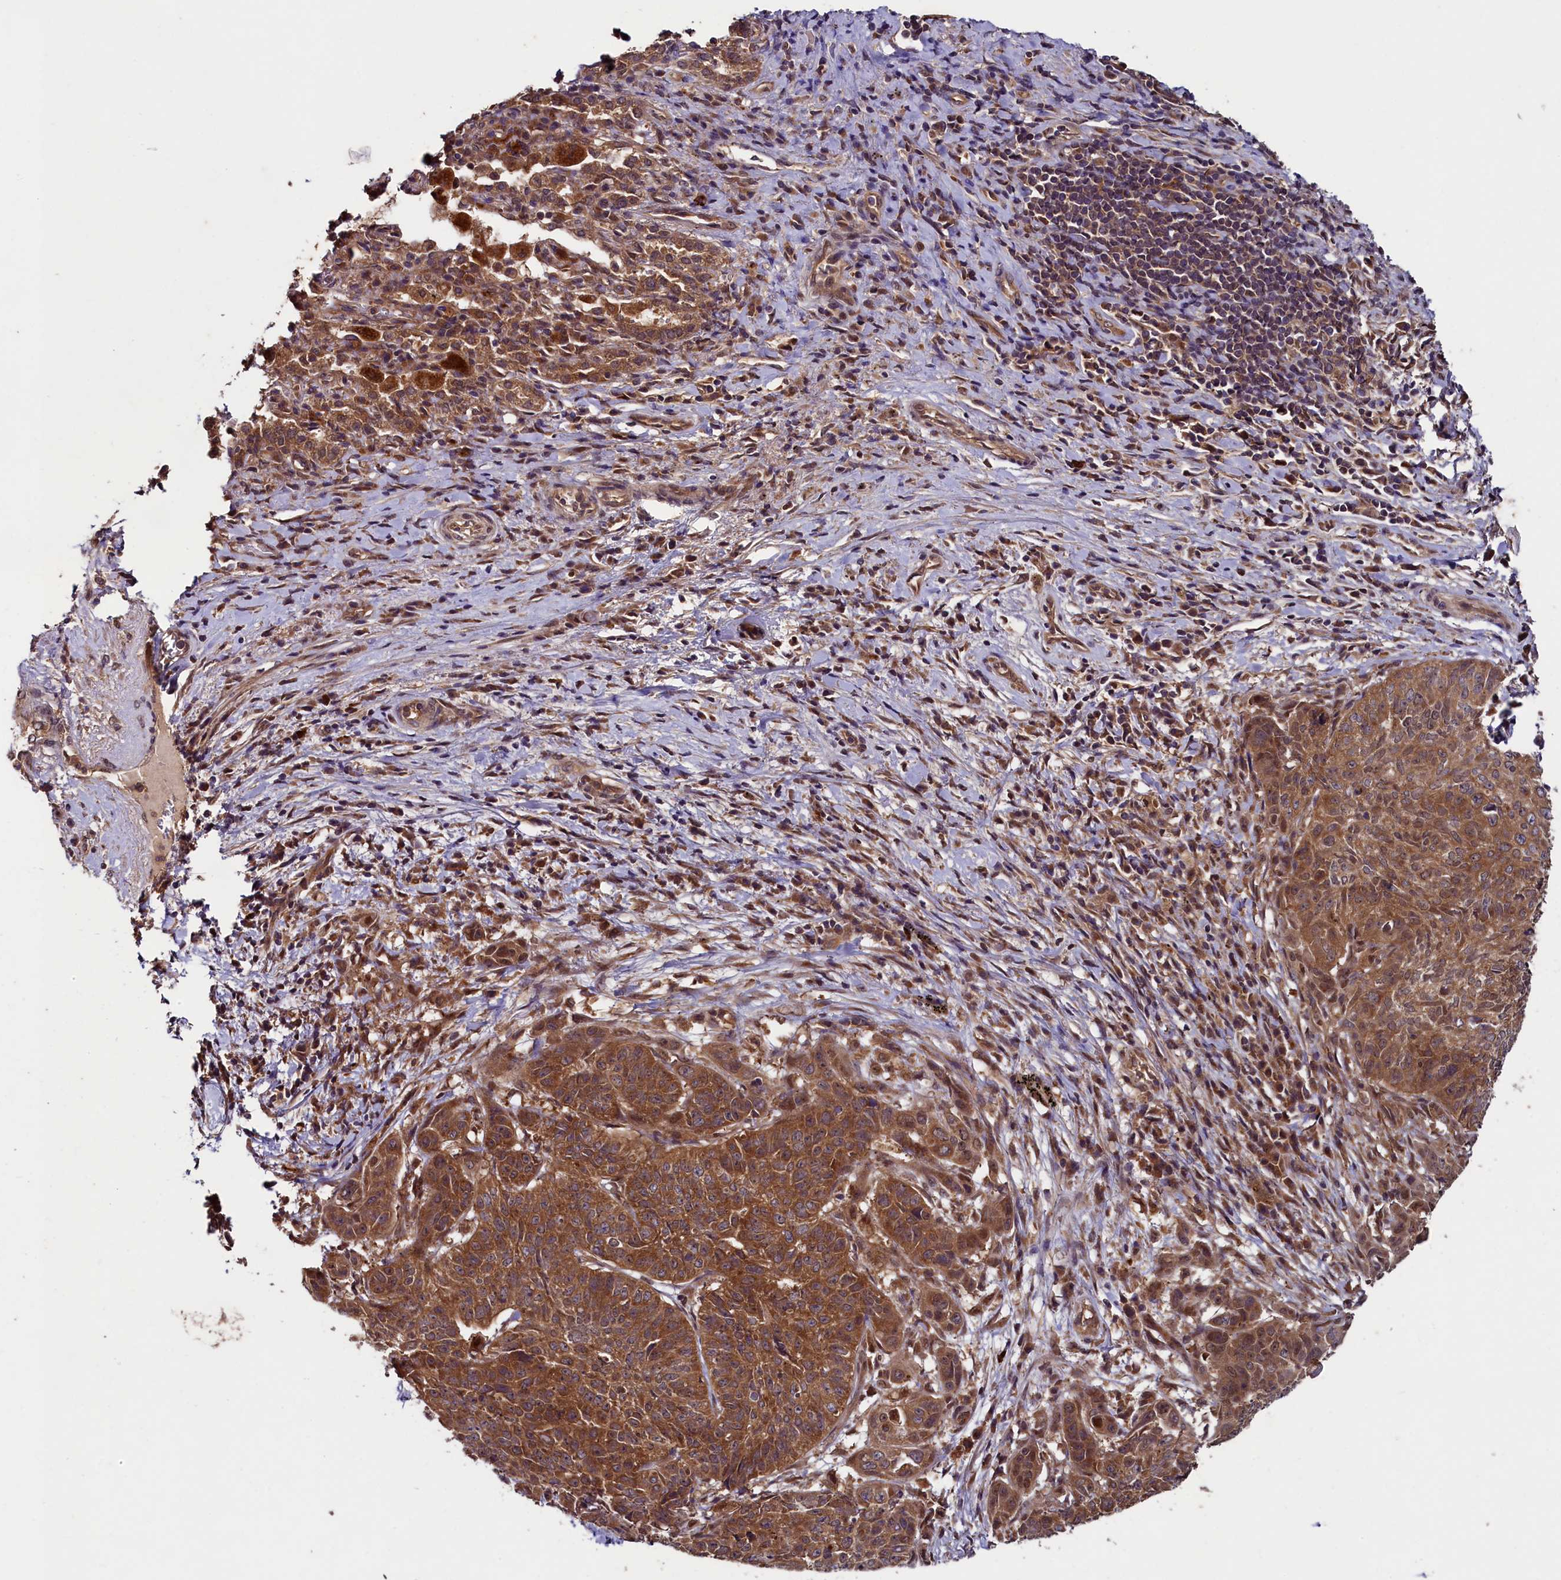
{"staining": {"intensity": "moderate", "quantity": ">75%", "location": "nuclear"}, "tissue": "adipose tissue", "cell_type": "Adipocytes", "image_type": "normal", "snomed": [{"axis": "morphology", "description": "Normal tissue, NOS"}, {"axis": "morphology", "description": "Squamous cell carcinoma, NOS"}, {"axis": "topography", "description": "Bronchus"}, {"axis": "topography", "description": "Lung"}], "caption": "IHC image of normal human adipose tissue stained for a protein (brown), which shows medium levels of moderate nuclear expression in approximately >75% of adipocytes.", "gene": "BLTP3B", "patient": {"sex": "male", "age": 64}}